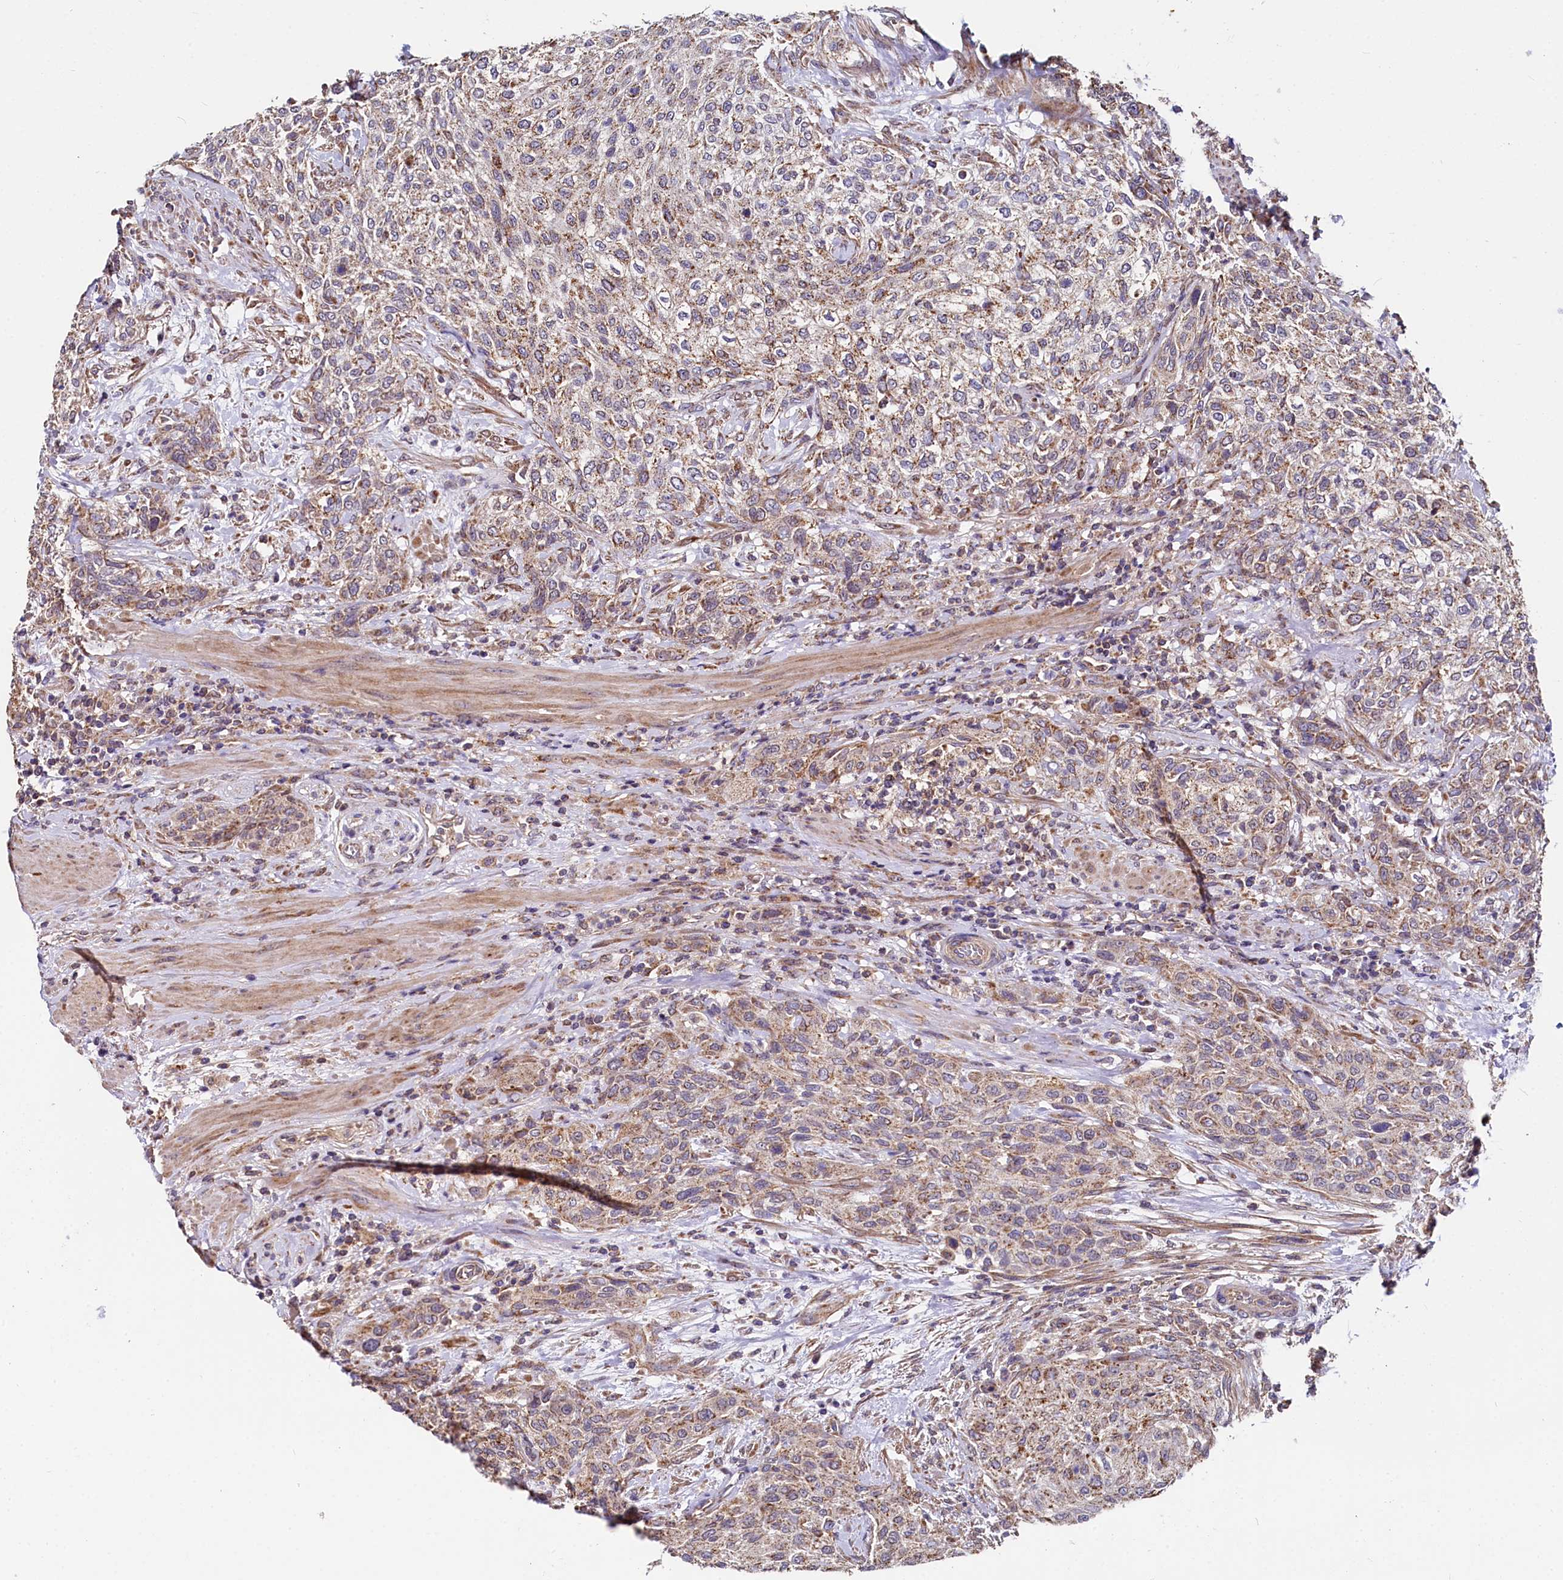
{"staining": {"intensity": "moderate", "quantity": ">75%", "location": "cytoplasmic/membranous"}, "tissue": "urothelial cancer", "cell_type": "Tumor cells", "image_type": "cancer", "snomed": [{"axis": "morphology", "description": "Normal tissue, NOS"}, {"axis": "morphology", "description": "Urothelial carcinoma, NOS"}, {"axis": "topography", "description": "Urinary bladder"}, {"axis": "topography", "description": "Peripheral nerve tissue"}], "caption": "High-power microscopy captured an IHC histopathology image of urothelial cancer, revealing moderate cytoplasmic/membranous positivity in about >75% of tumor cells. Nuclei are stained in blue.", "gene": "SPRYD3", "patient": {"sex": "male", "age": 35}}